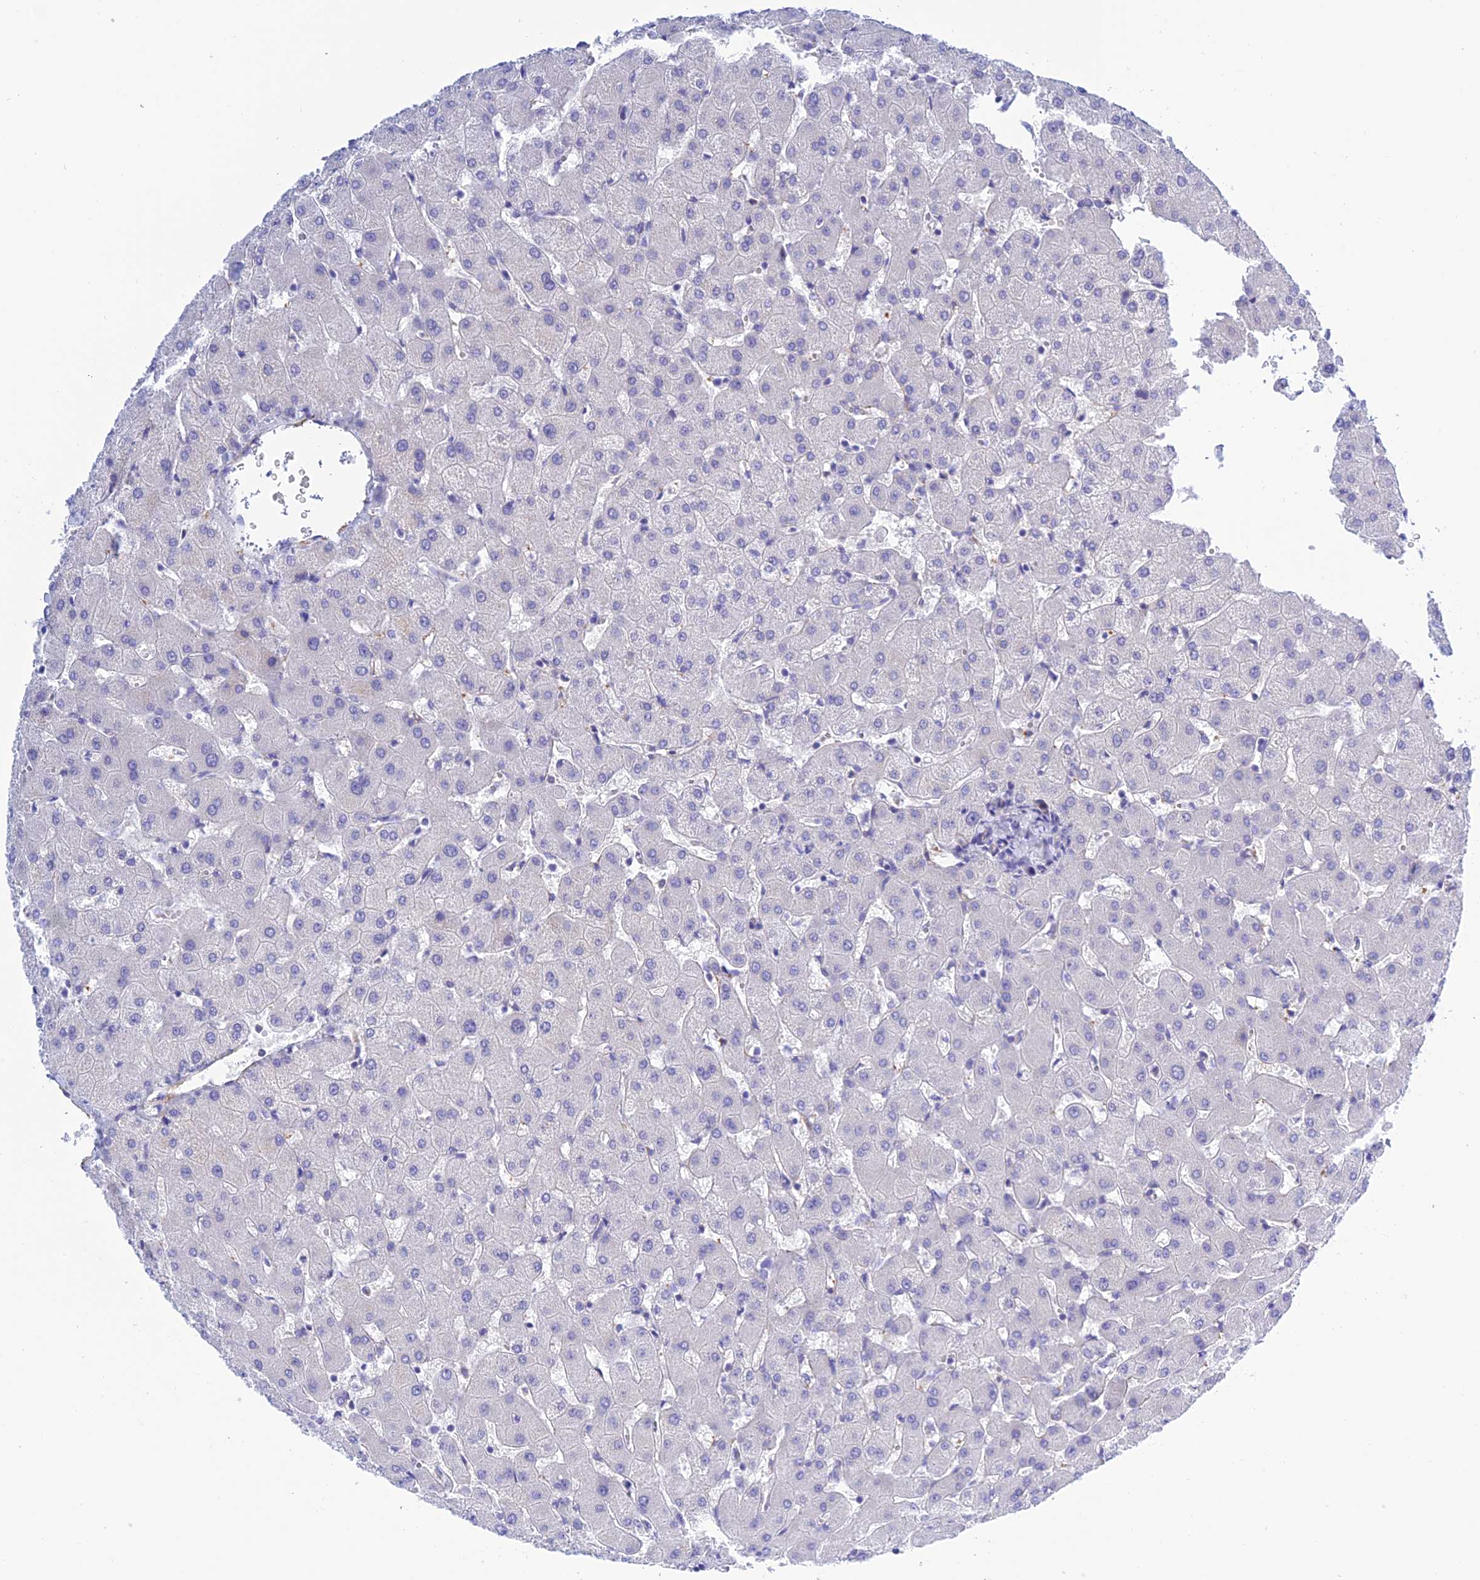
{"staining": {"intensity": "moderate", "quantity": "<25%", "location": "cytoplasmic/membranous"}, "tissue": "liver", "cell_type": "Cholangiocytes", "image_type": "normal", "snomed": [{"axis": "morphology", "description": "Normal tissue, NOS"}, {"axis": "topography", "description": "Liver"}], "caption": "High-power microscopy captured an immunohistochemistry histopathology image of unremarkable liver, revealing moderate cytoplasmic/membranous positivity in about <25% of cholangiocytes.", "gene": "ZDHHC16", "patient": {"sex": "female", "age": 63}}